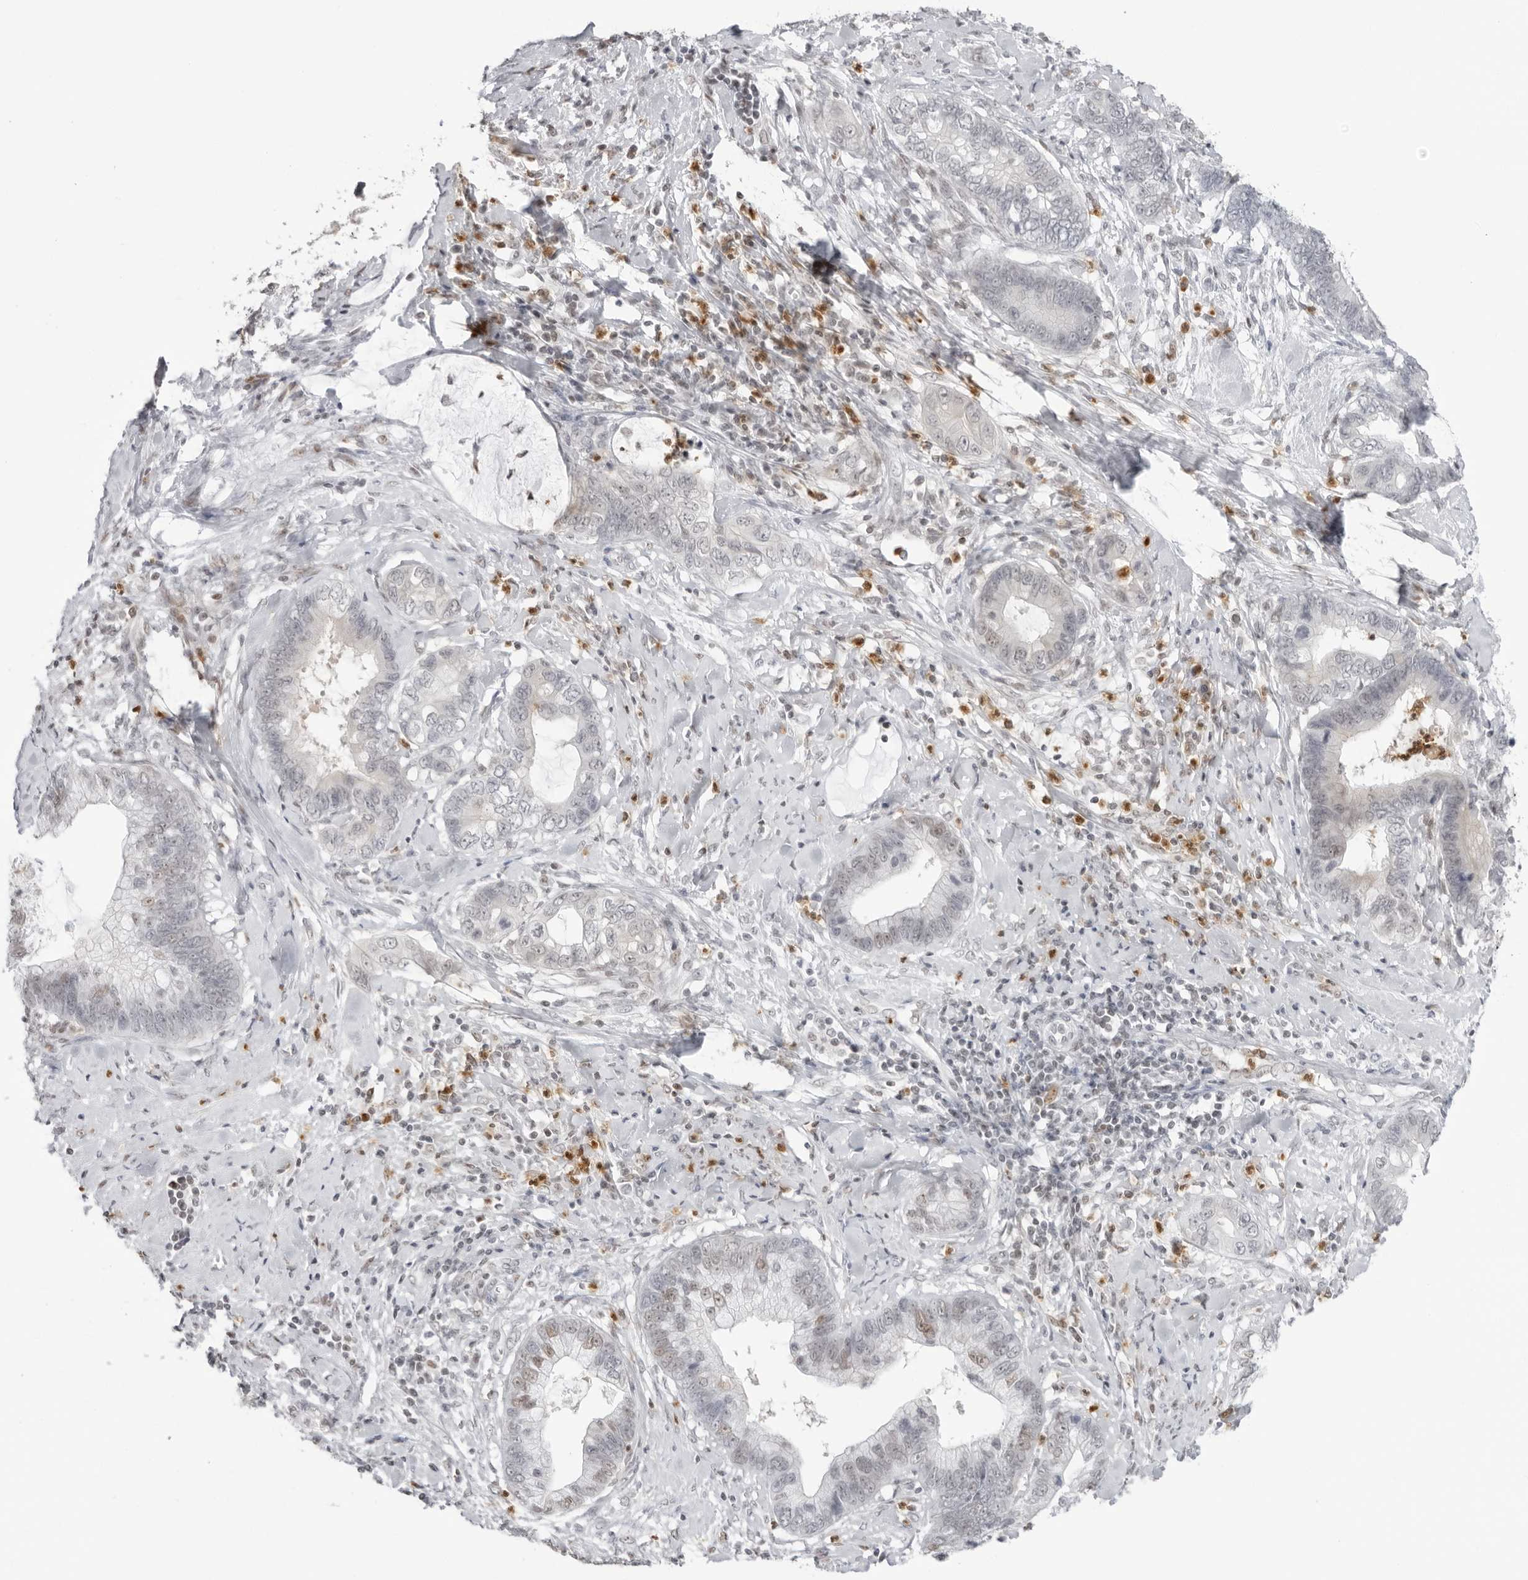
{"staining": {"intensity": "negative", "quantity": "none", "location": "none"}, "tissue": "cervical cancer", "cell_type": "Tumor cells", "image_type": "cancer", "snomed": [{"axis": "morphology", "description": "Adenocarcinoma, NOS"}, {"axis": "topography", "description": "Cervix"}], "caption": "Immunohistochemistry photomicrograph of adenocarcinoma (cervical) stained for a protein (brown), which demonstrates no positivity in tumor cells. The staining is performed using DAB (3,3'-diaminobenzidine) brown chromogen with nuclei counter-stained in using hematoxylin.", "gene": "RNF146", "patient": {"sex": "female", "age": 44}}